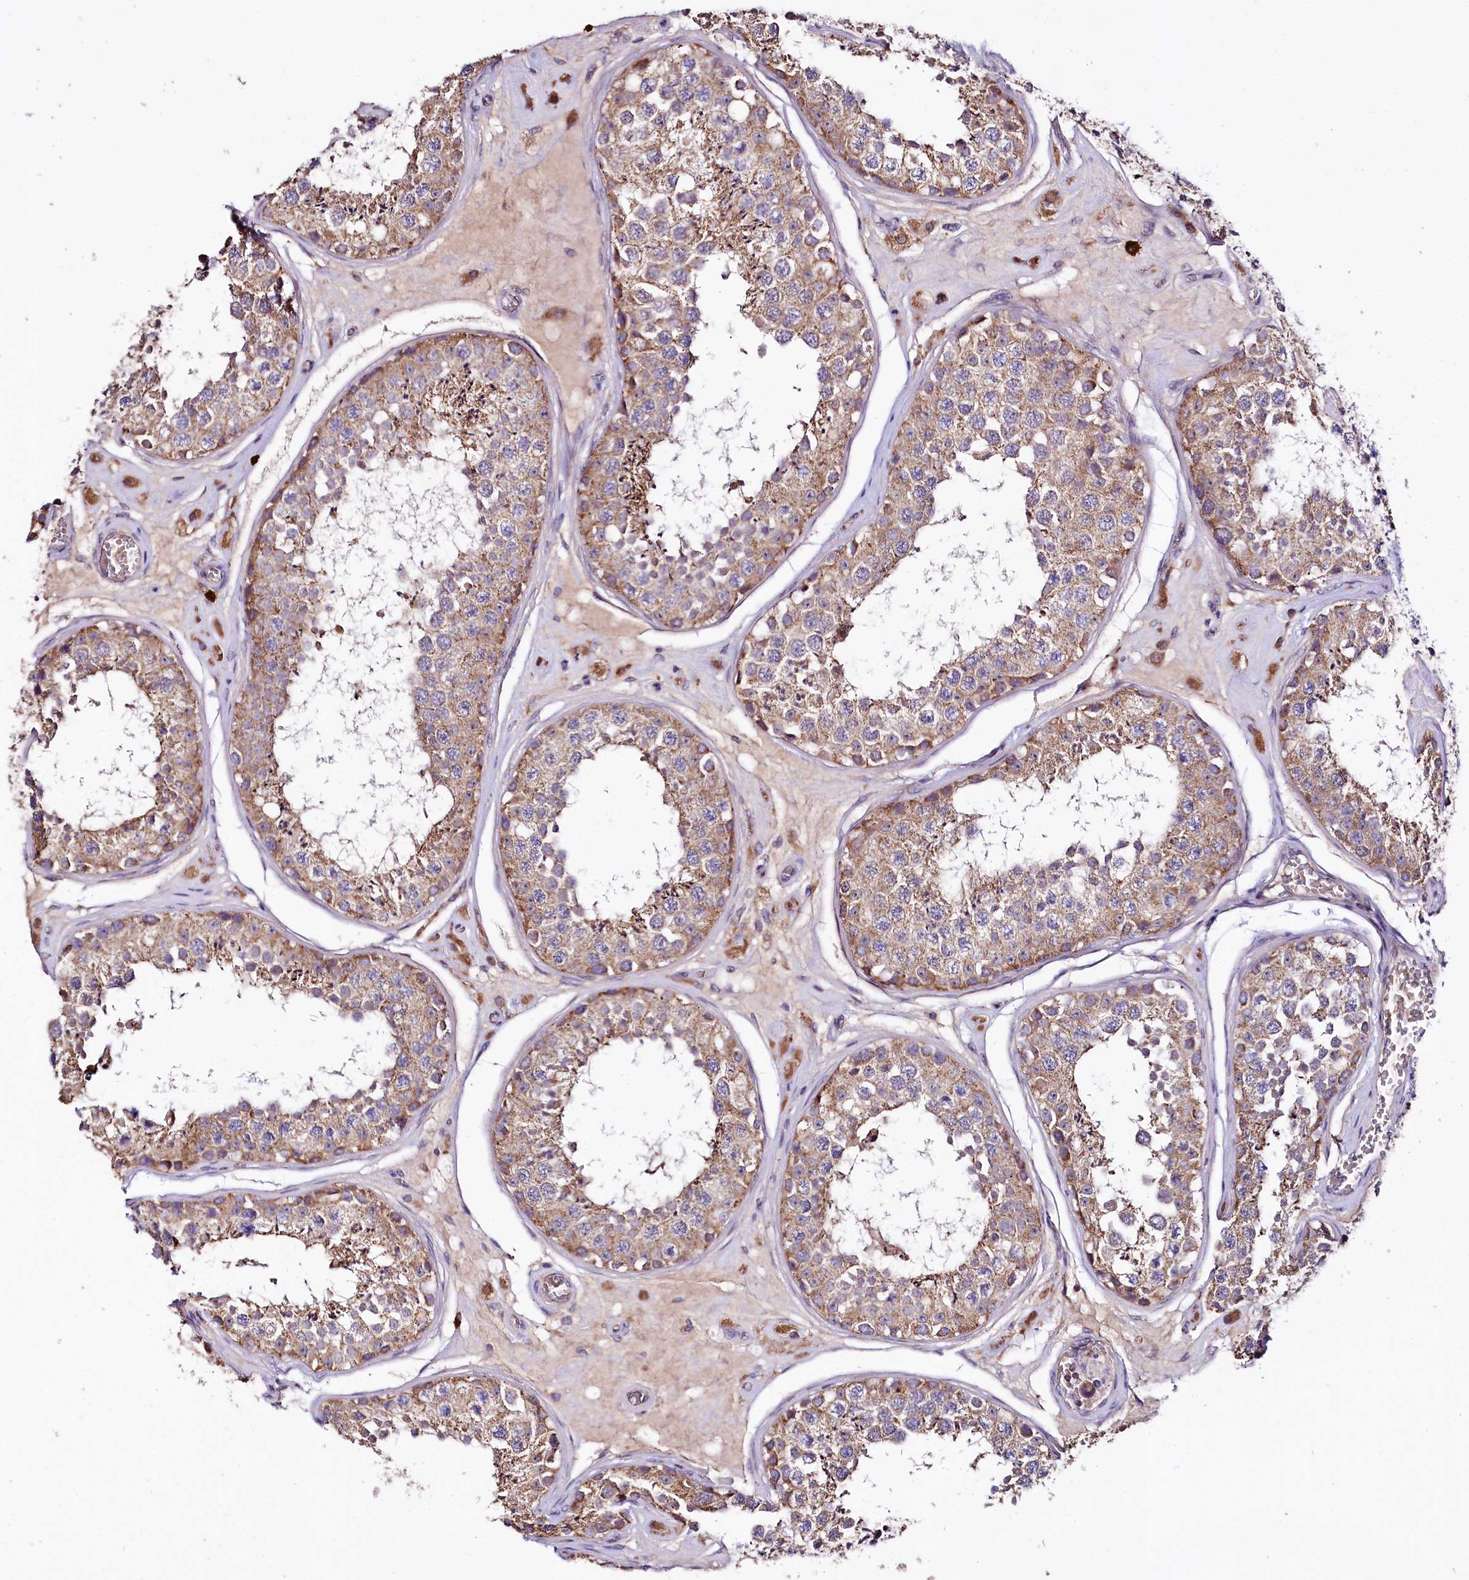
{"staining": {"intensity": "moderate", "quantity": "25%-75%", "location": "cytoplasmic/membranous"}, "tissue": "testis", "cell_type": "Cells in seminiferous ducts", "image_type": "normal", "snomed": [{"axis": "morphology", "description": "Normal tissue, NOS"}, {"axis": "topography", "description": "Testis"}], "caption": "Immunohistochemistry (IHC) micrograph of normal testis stained for a protein (brown), which exhibits medium levels of moderate cytoplasmic/membranous expression in approximately 25%-75% of cells in seminiferous ducts.", "gene": "ZNF45", "patient": {"sex": "male", "age": 25}}